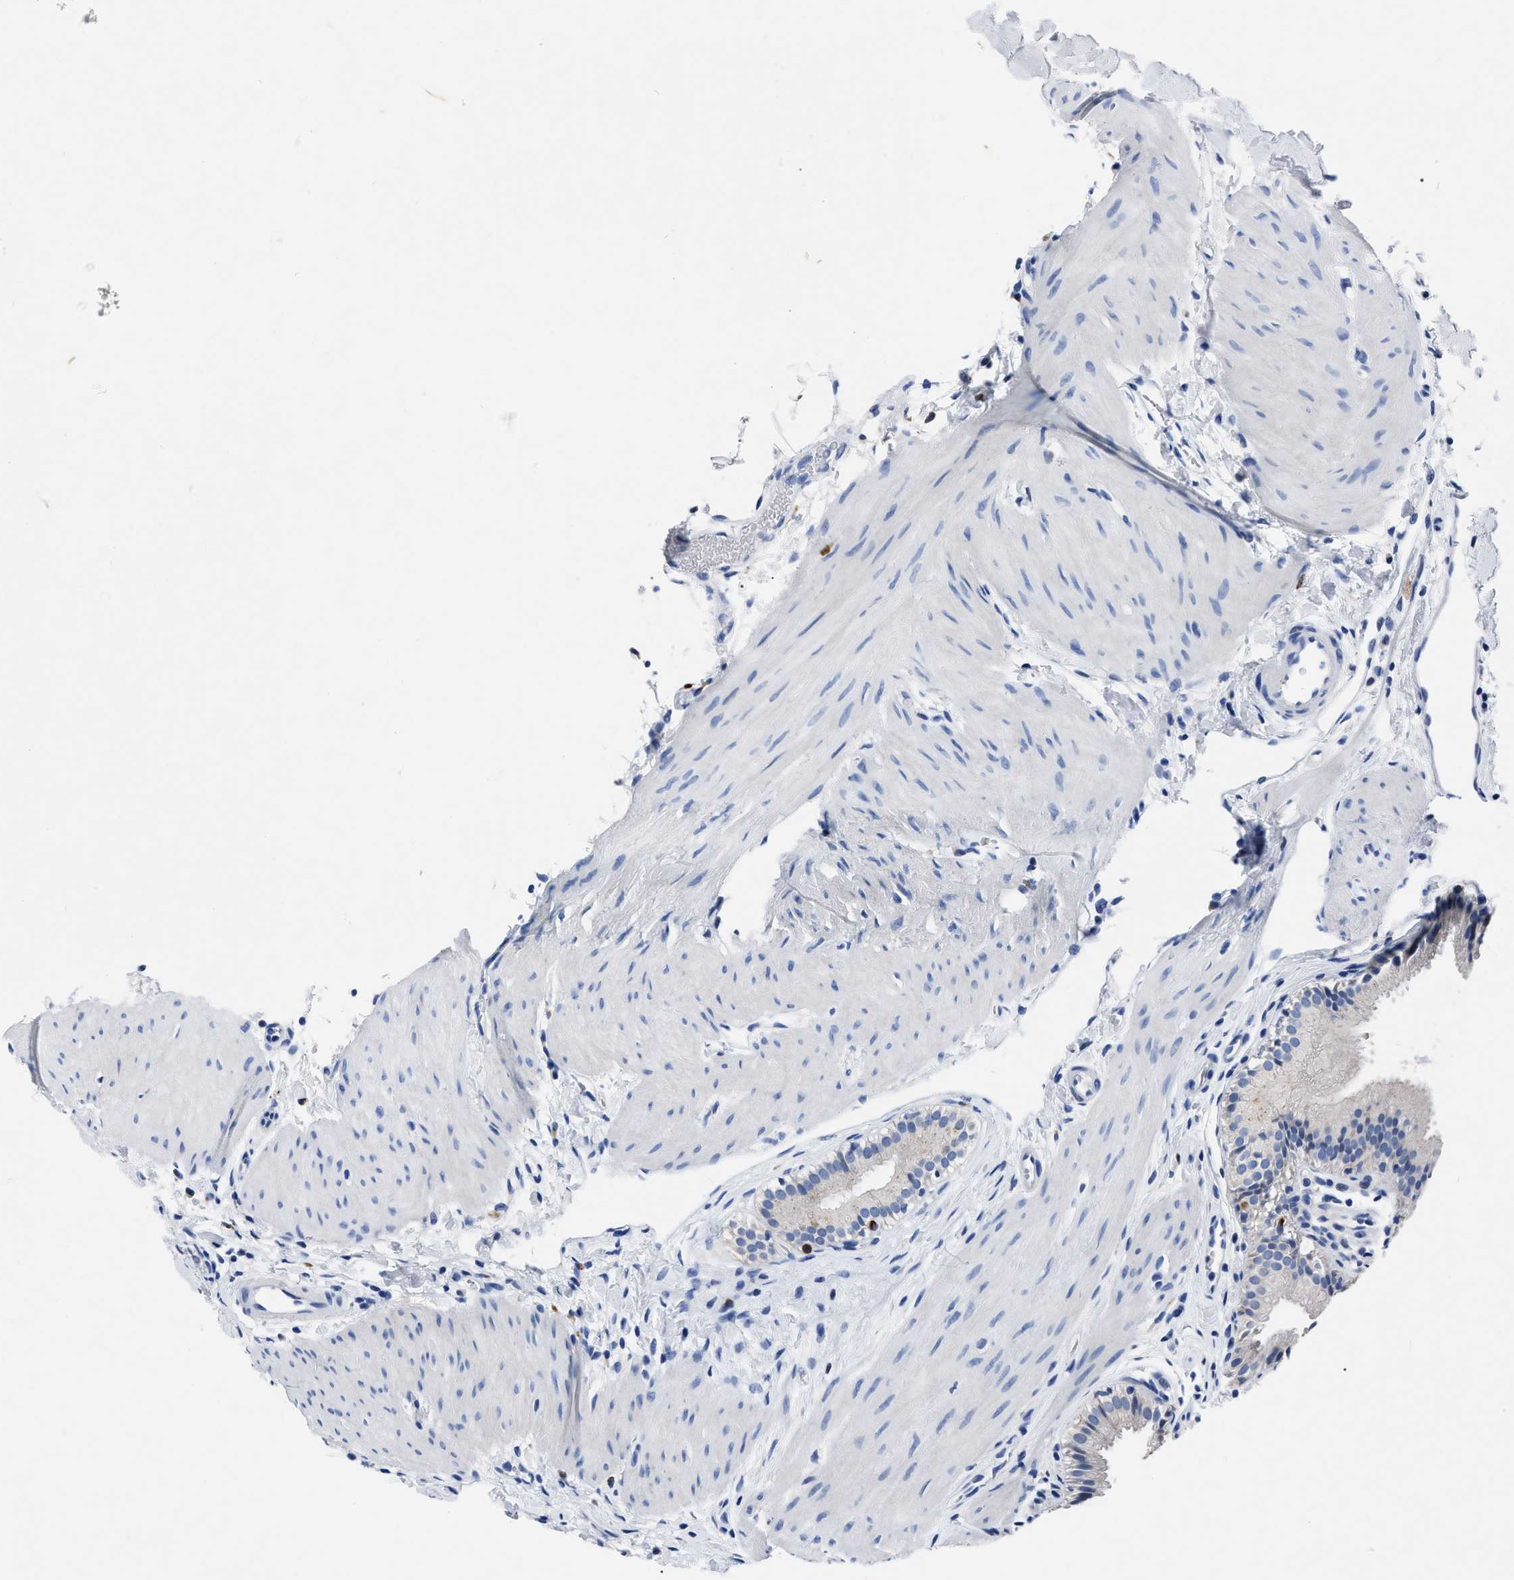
{"staining": {"intensity": "negative", "quantity": "none", "location": "none"}, "tissue": "gallbladder", "cell_type": "Glandular cells", "image_type": "normal", "snomed": [{"axis": "morphology", "description": "Normal tissue, NOS"}, {"axis": "topography", "description": "Gallbladder"}], "caption": "DAB (3,3'-diaminobenzidine) immunohistochemical staining of benign human gallbladder shows no significant expression in glandular cells.", "gene": "OR10G3", "patient": {"sex": "female", "age": 26}}